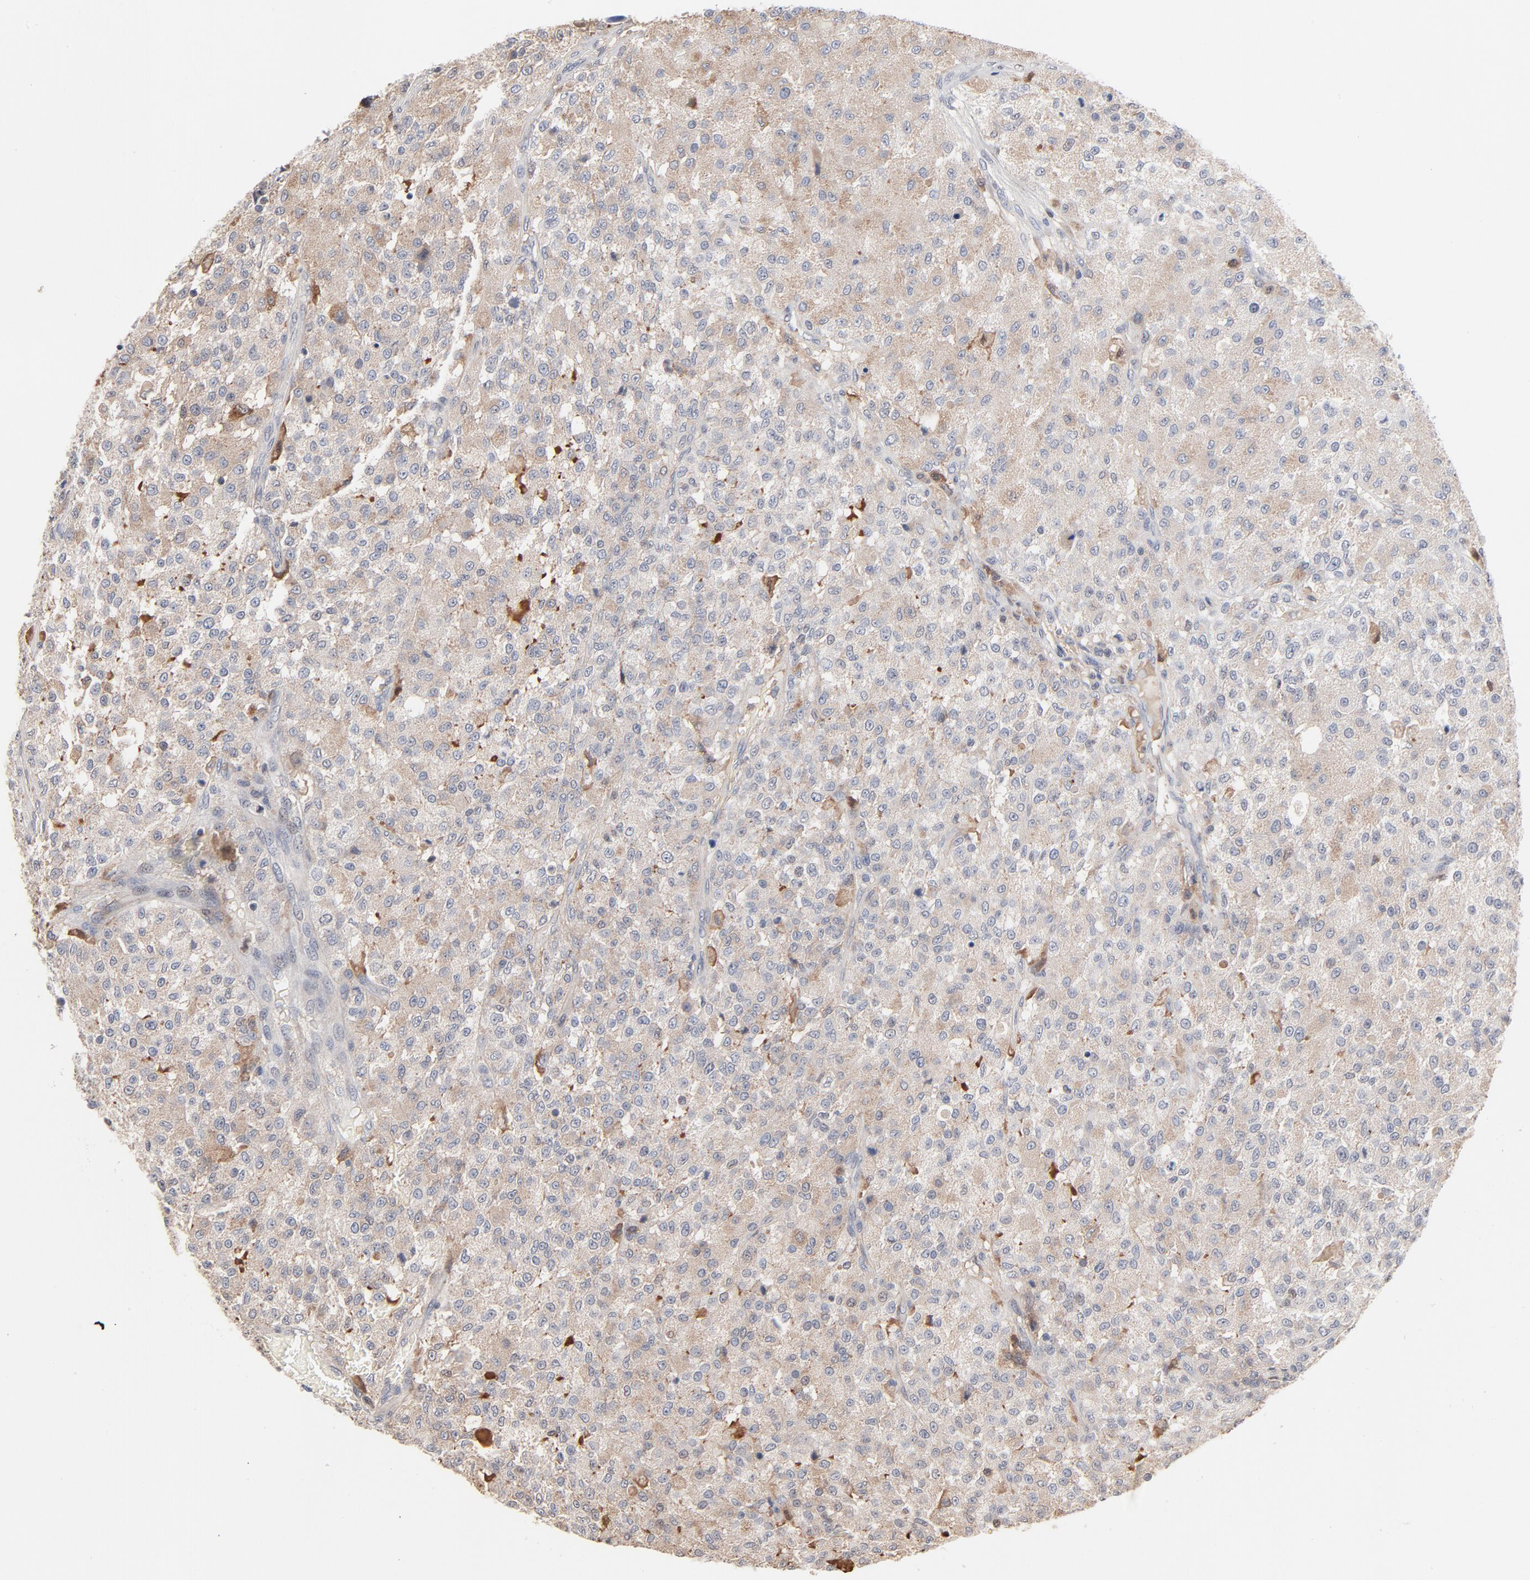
{"staining": {"intensity": "moderate", "quantity": ">75%", "location": "cytoplasmic/membranous"}, "tissue": "testis cancer", "cell_type": "Tumor cells", "image_type": "cancer", "snomed": [{"axis": "morphology", "description": "Seminoma, NOS"}, {"axis": "topography", "description": "Testis"}], "caption": "Seminoma (testis) stained with IHC displays moderate cytoplasmic/membranous expression in about >75% of tumor cells.", "gene": "SERPINA4", "patient": {"sex": "male", "age": 59}}